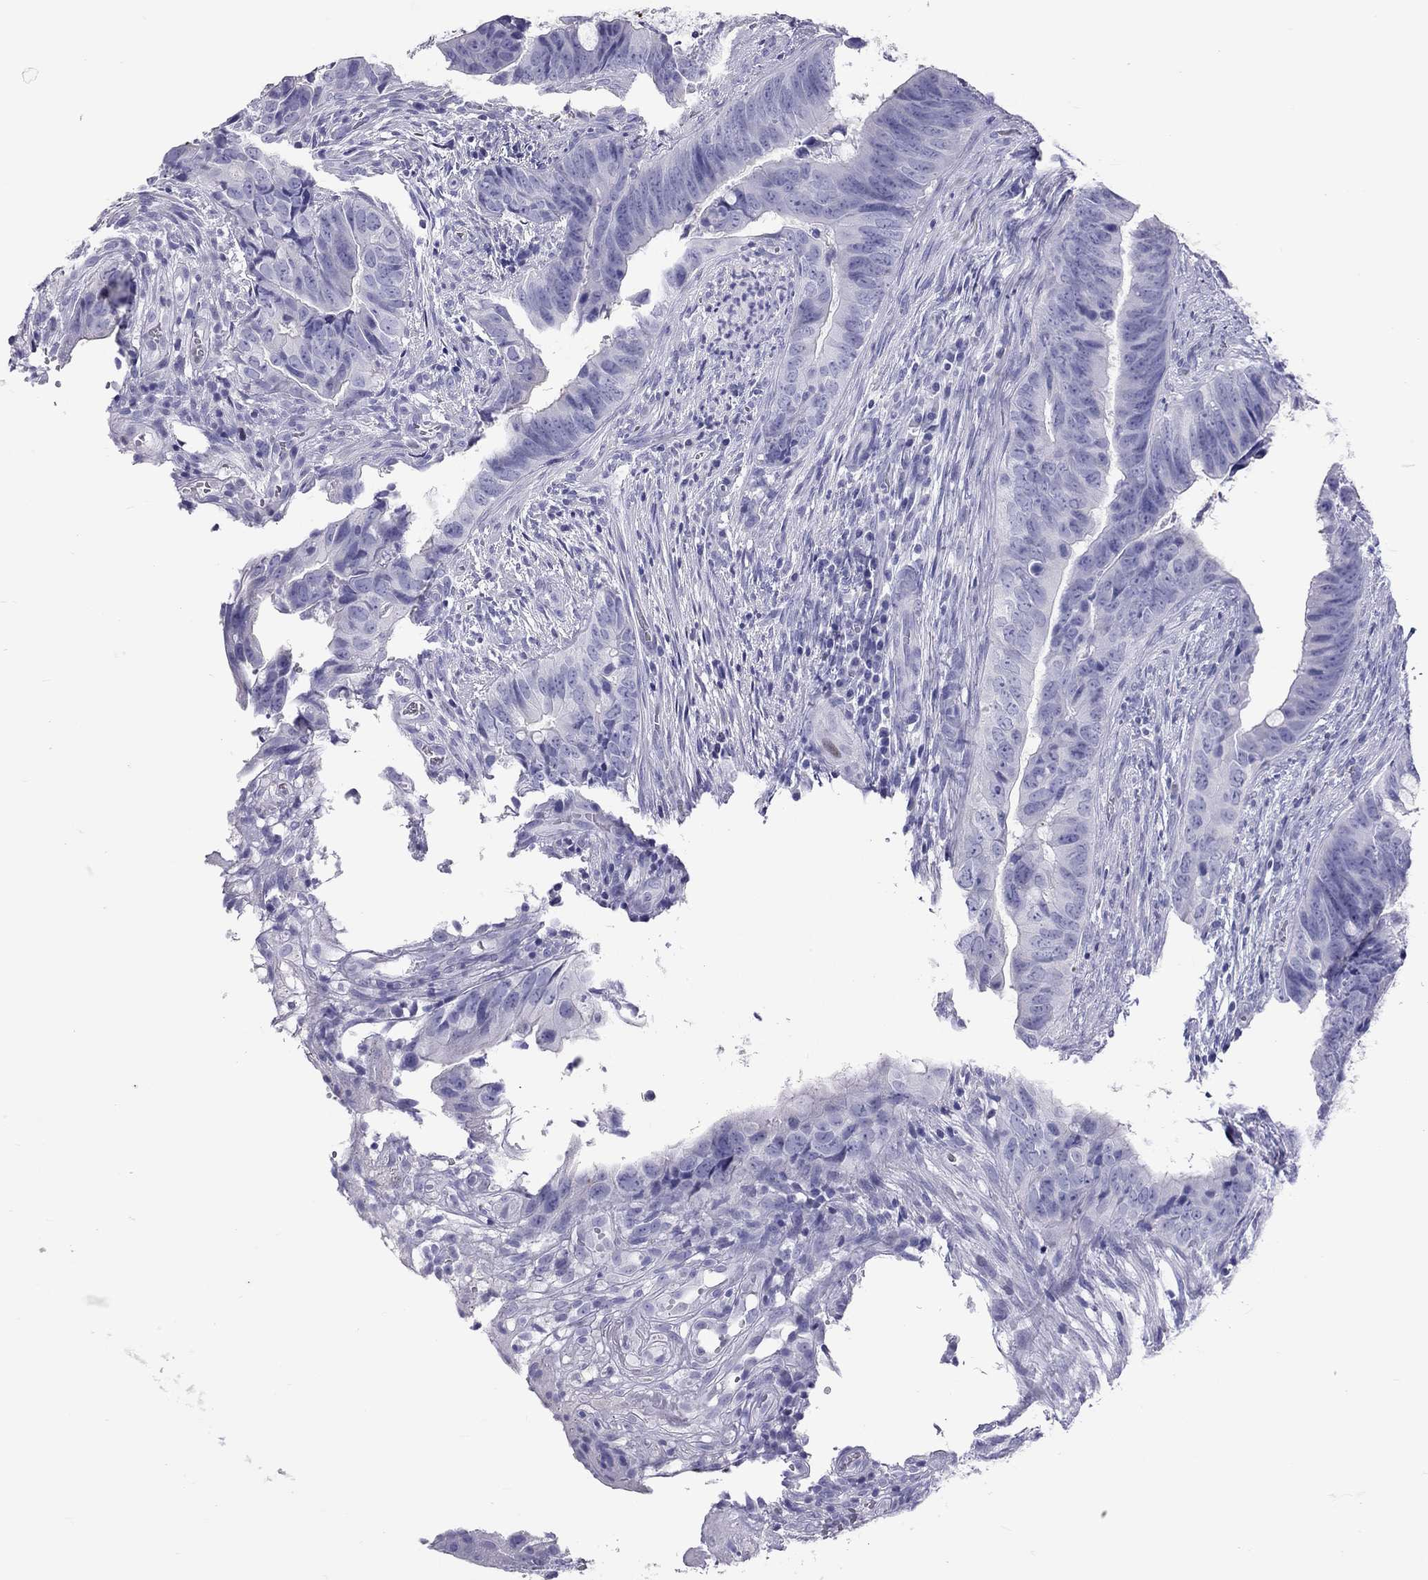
{"staining": {"intensity": "negative", "quantity": "none", "location": "none"}, "tissue": "colorectal cancer", "cell_type": "Tumor cells", "image_type": "cancer", "snomed": [{"axis": "morphology", "description": "Adenocarcinoma, NOS"}, {"axis": "topography", "description": "Colon"}], "caption": "Immunohistochemistry of adenocarcinoma (colorectal) shows no staining in tumor cells.", "gene": "STAG3", "patient": {"sex": "female", "age": 82}}